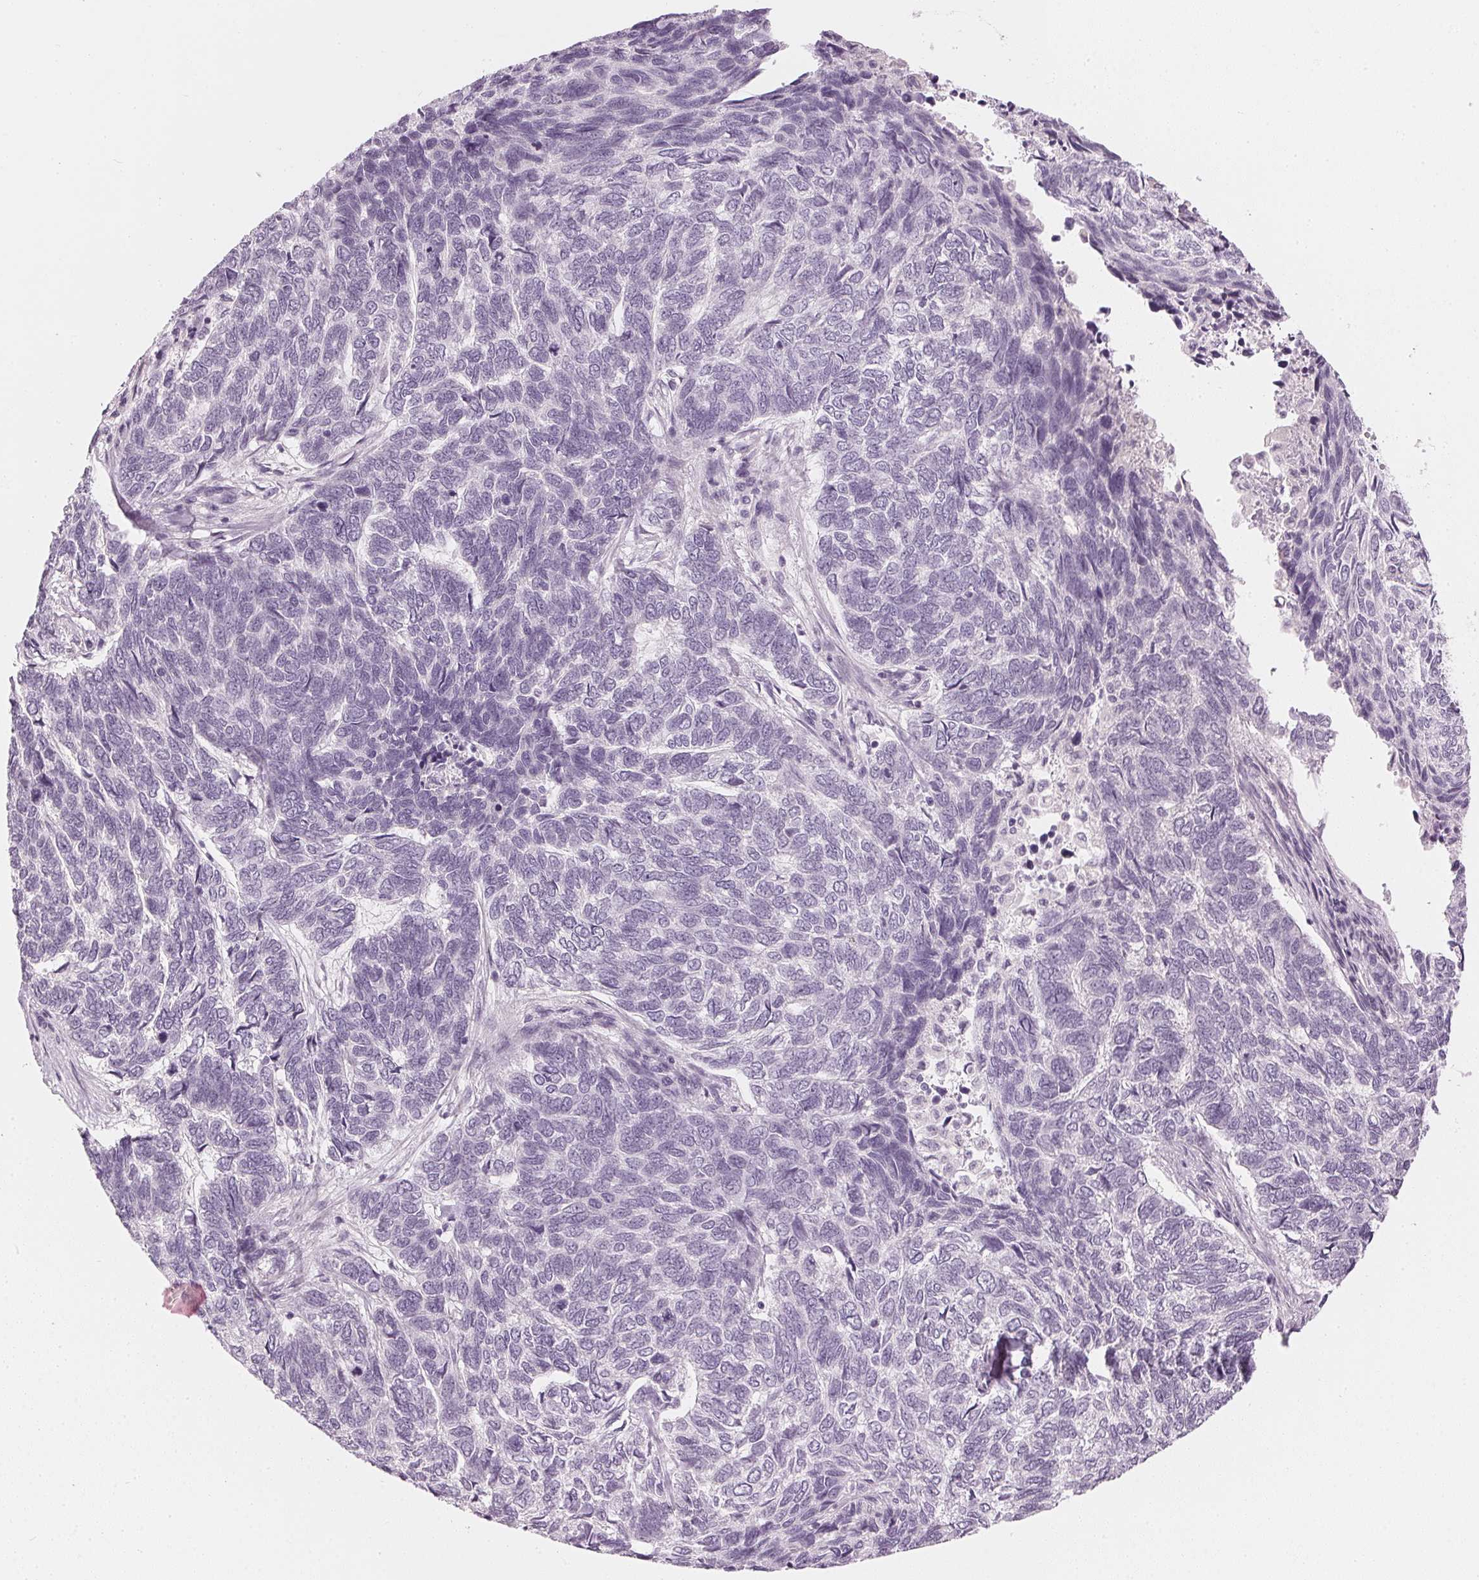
{"staining": {"intensity": "negative", "quantity": "none", "location": "none"}, "tissue": "skin cancer", "cell_type": "Tumor cells", "image_type": "cancer", "snomed": [{"axis": "morphology", "description": "Basal cell carcinoma"}, {"axis": "topography", "description": "Skin"}], "caption": "A photomicrograph of human skin cancer (basal cell carcinoma) is negative for staining in tumor cells.", "gene": "APLP1", "patient": {"sex": "female", "age": 65}}